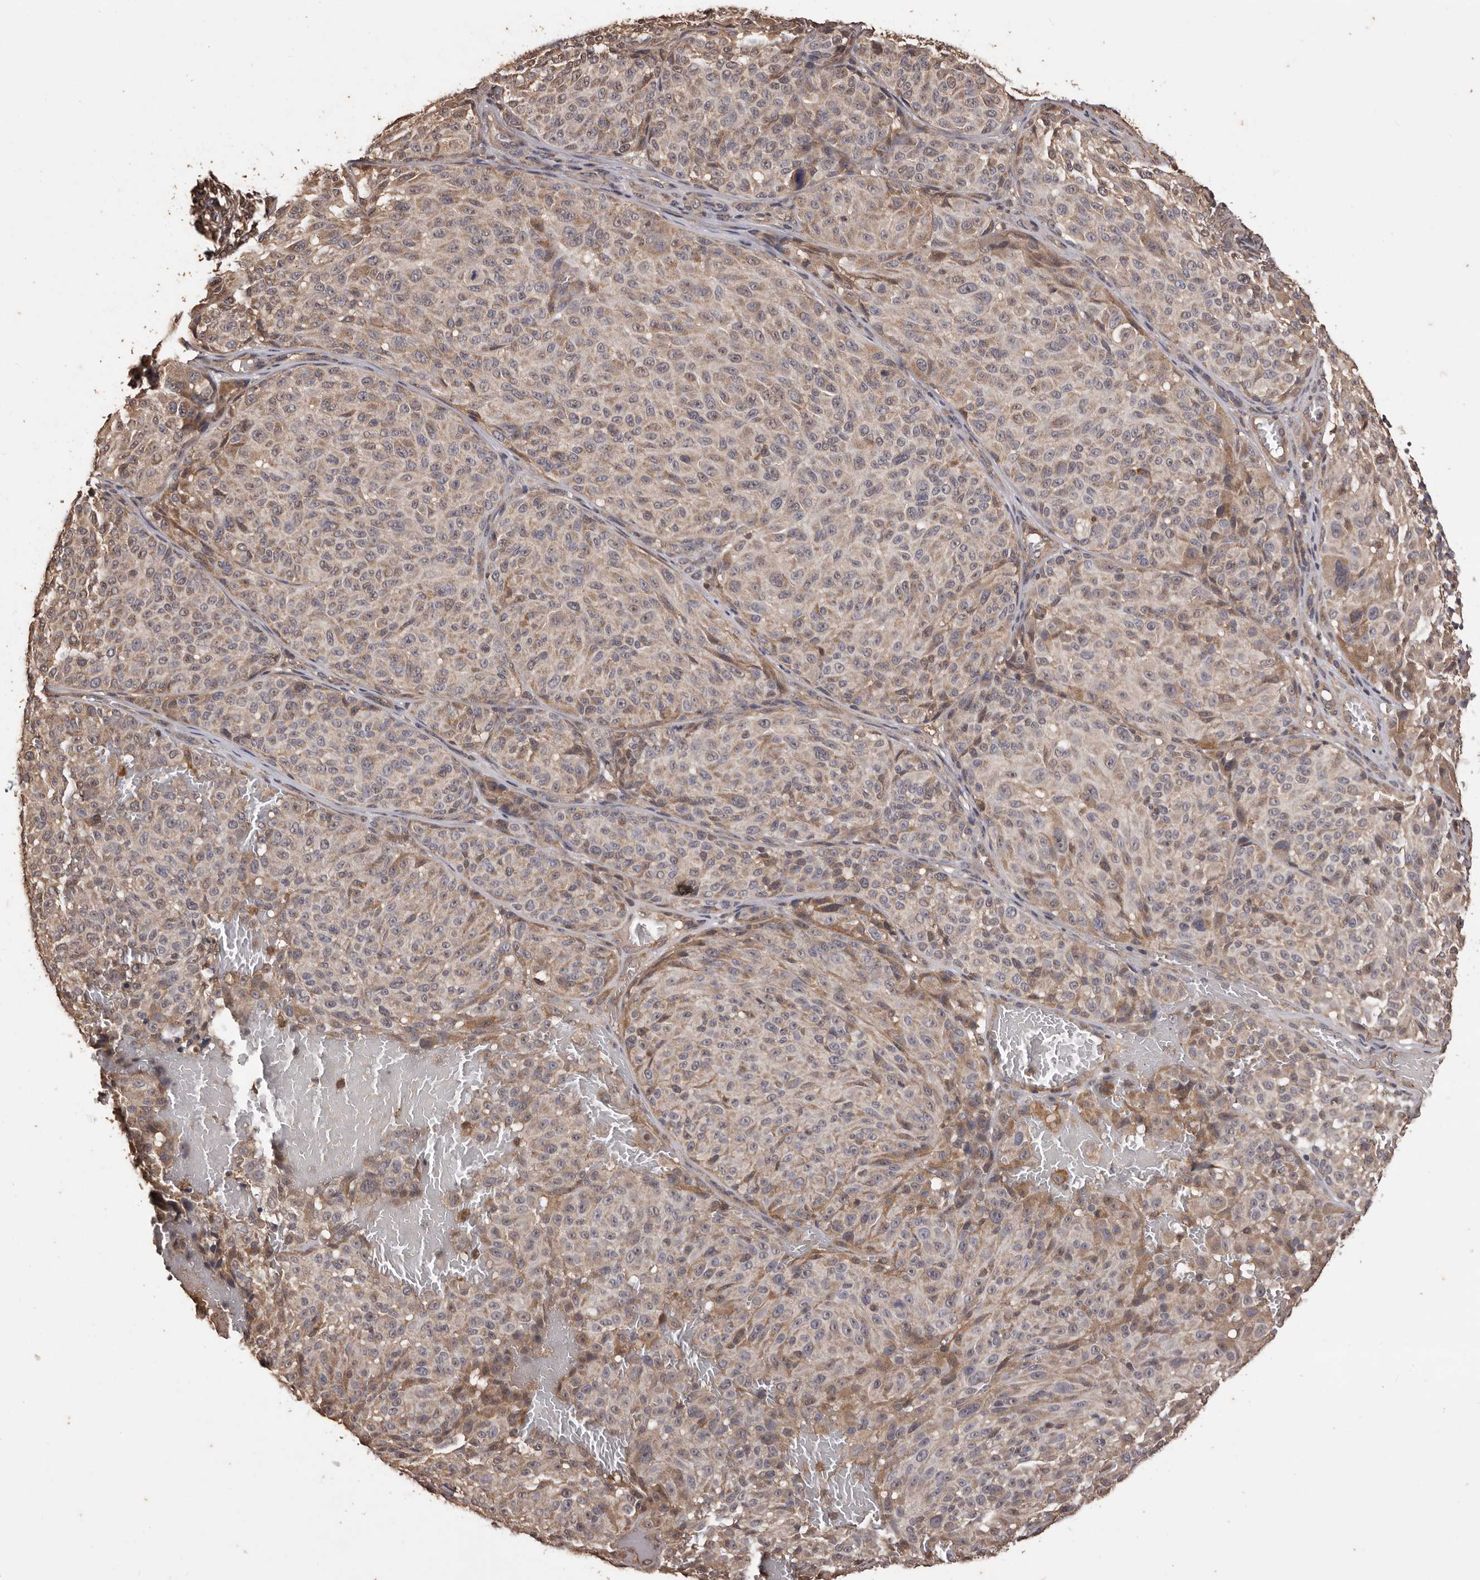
{"staining": {"intensity": "moderate", "quantity": "25%-75%", "location": "cytoplasmic/membranous"}, "tissue": "melanoma", "cell_type": "Tumor cells", "image_type": "cancer", "snomed": [{"axis": "morphology", "description": "Malignant melanoma, NOS"}, {"axis": "topography", "description": "Skin"}], "caption": "The histopathology image exhibits staining of malignant melanoma, revealing moderate cytoplasmic/membranous protein positivity (brown color) within tumor cells. (DAB (3,3'-diaminobenzidine) IHC with brightfield microscopy, high magnification).", "gene": "NAV1", "patient": {"sex": "male", "age": 83}}